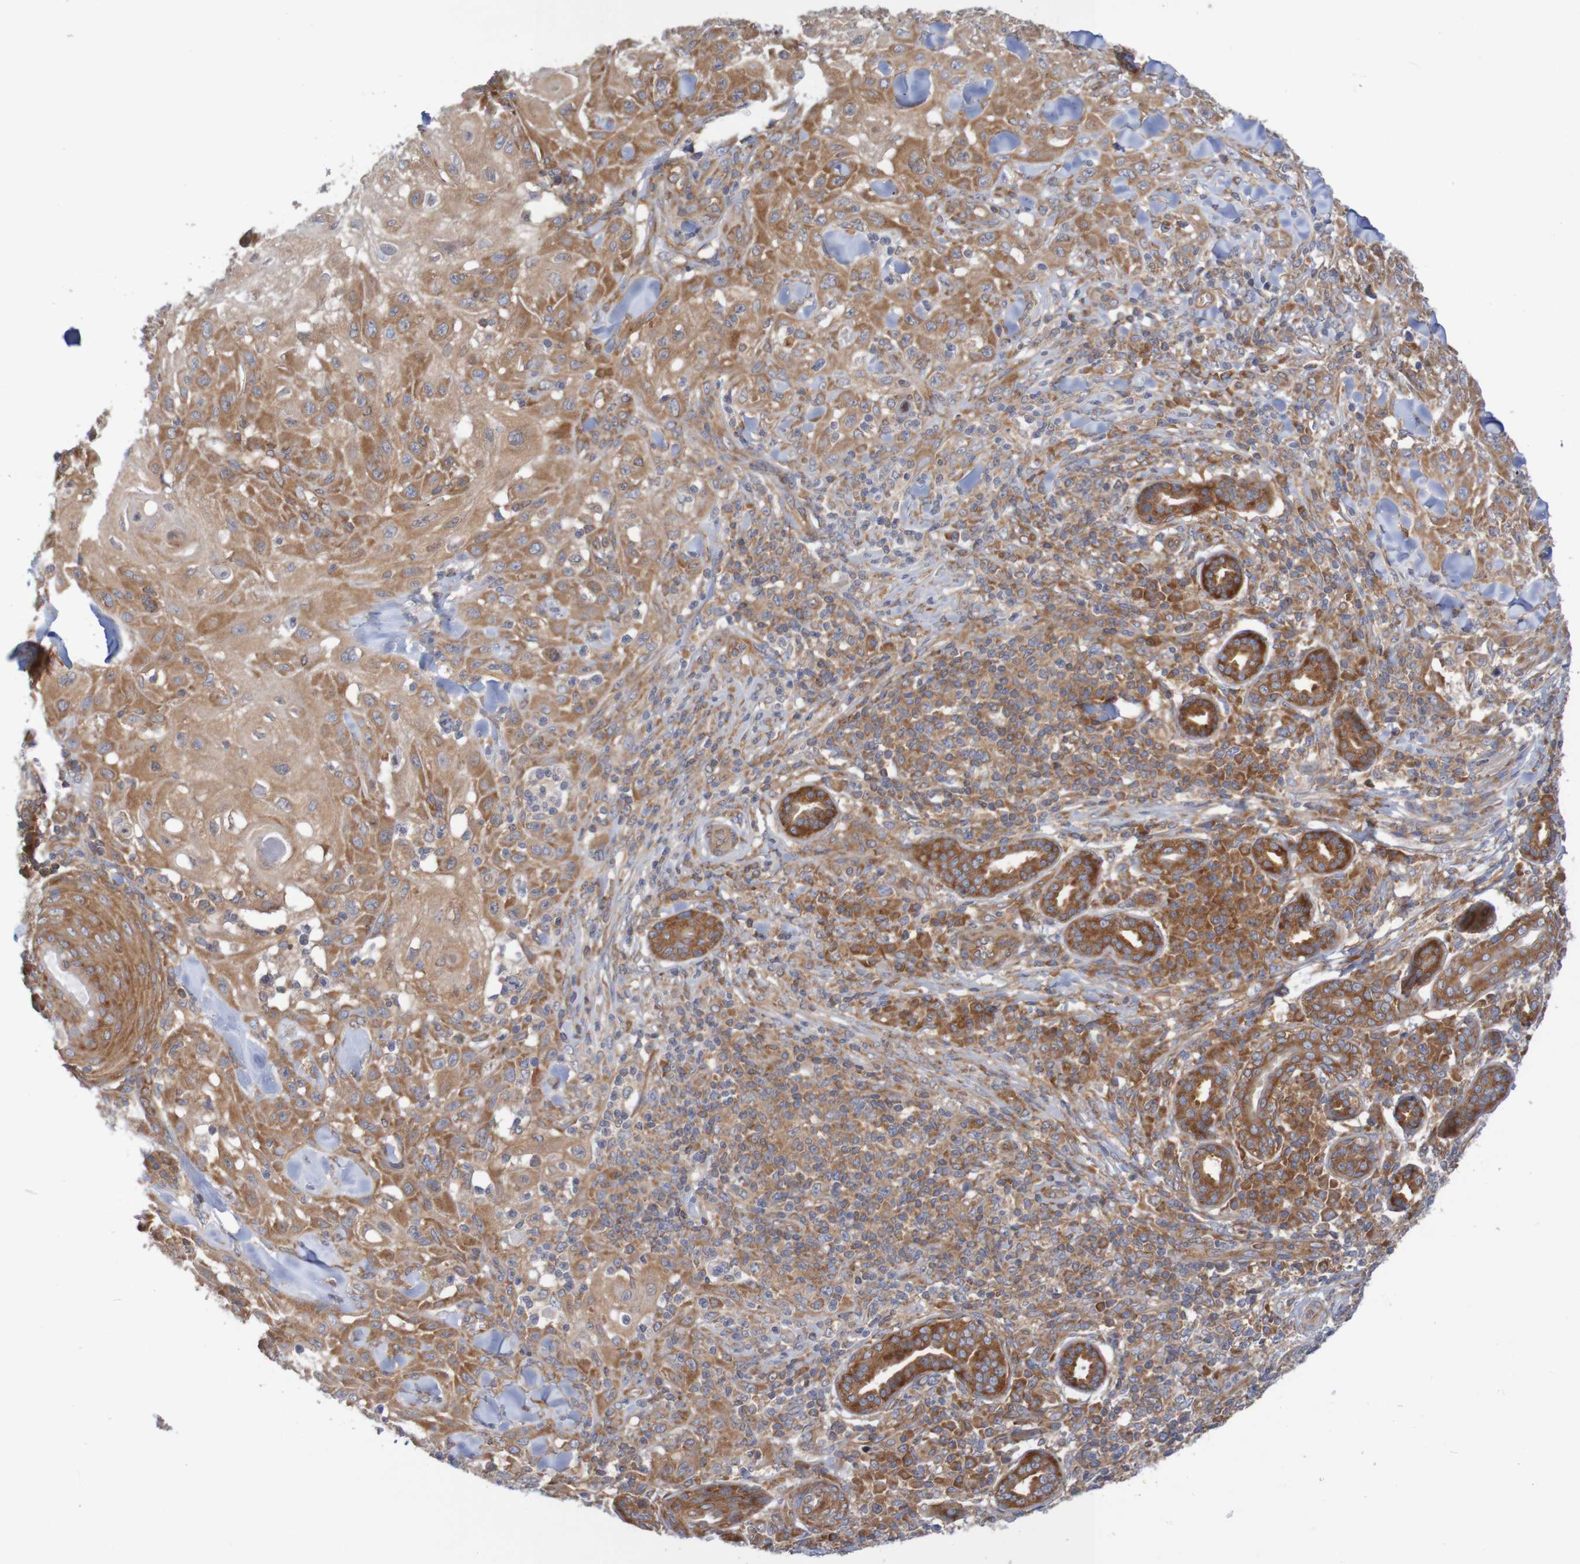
{"staining": {"intensity": "moderate", "quantity": ">75%", "location": "cytoplasmic/membranous"}, "tissue": "skin cancer", "cell_type": "Tumor cells", "image_type": "cancer", "snomed": [{"axis": "morphology", "description": "Squamous cell carcinoma, NOS"}, {"axis": "topography", "description": "Skin"}], "caption": "Immunohistochemistry (IHC) histopathology image of skin cancer stained for a protein (brown), which shows medium levels of moderate cytoplasmic/membranous positivity in about >75% of tumor cells.", "gene": "LRRC47", "patient": {"sex": "male", "age": 24}}